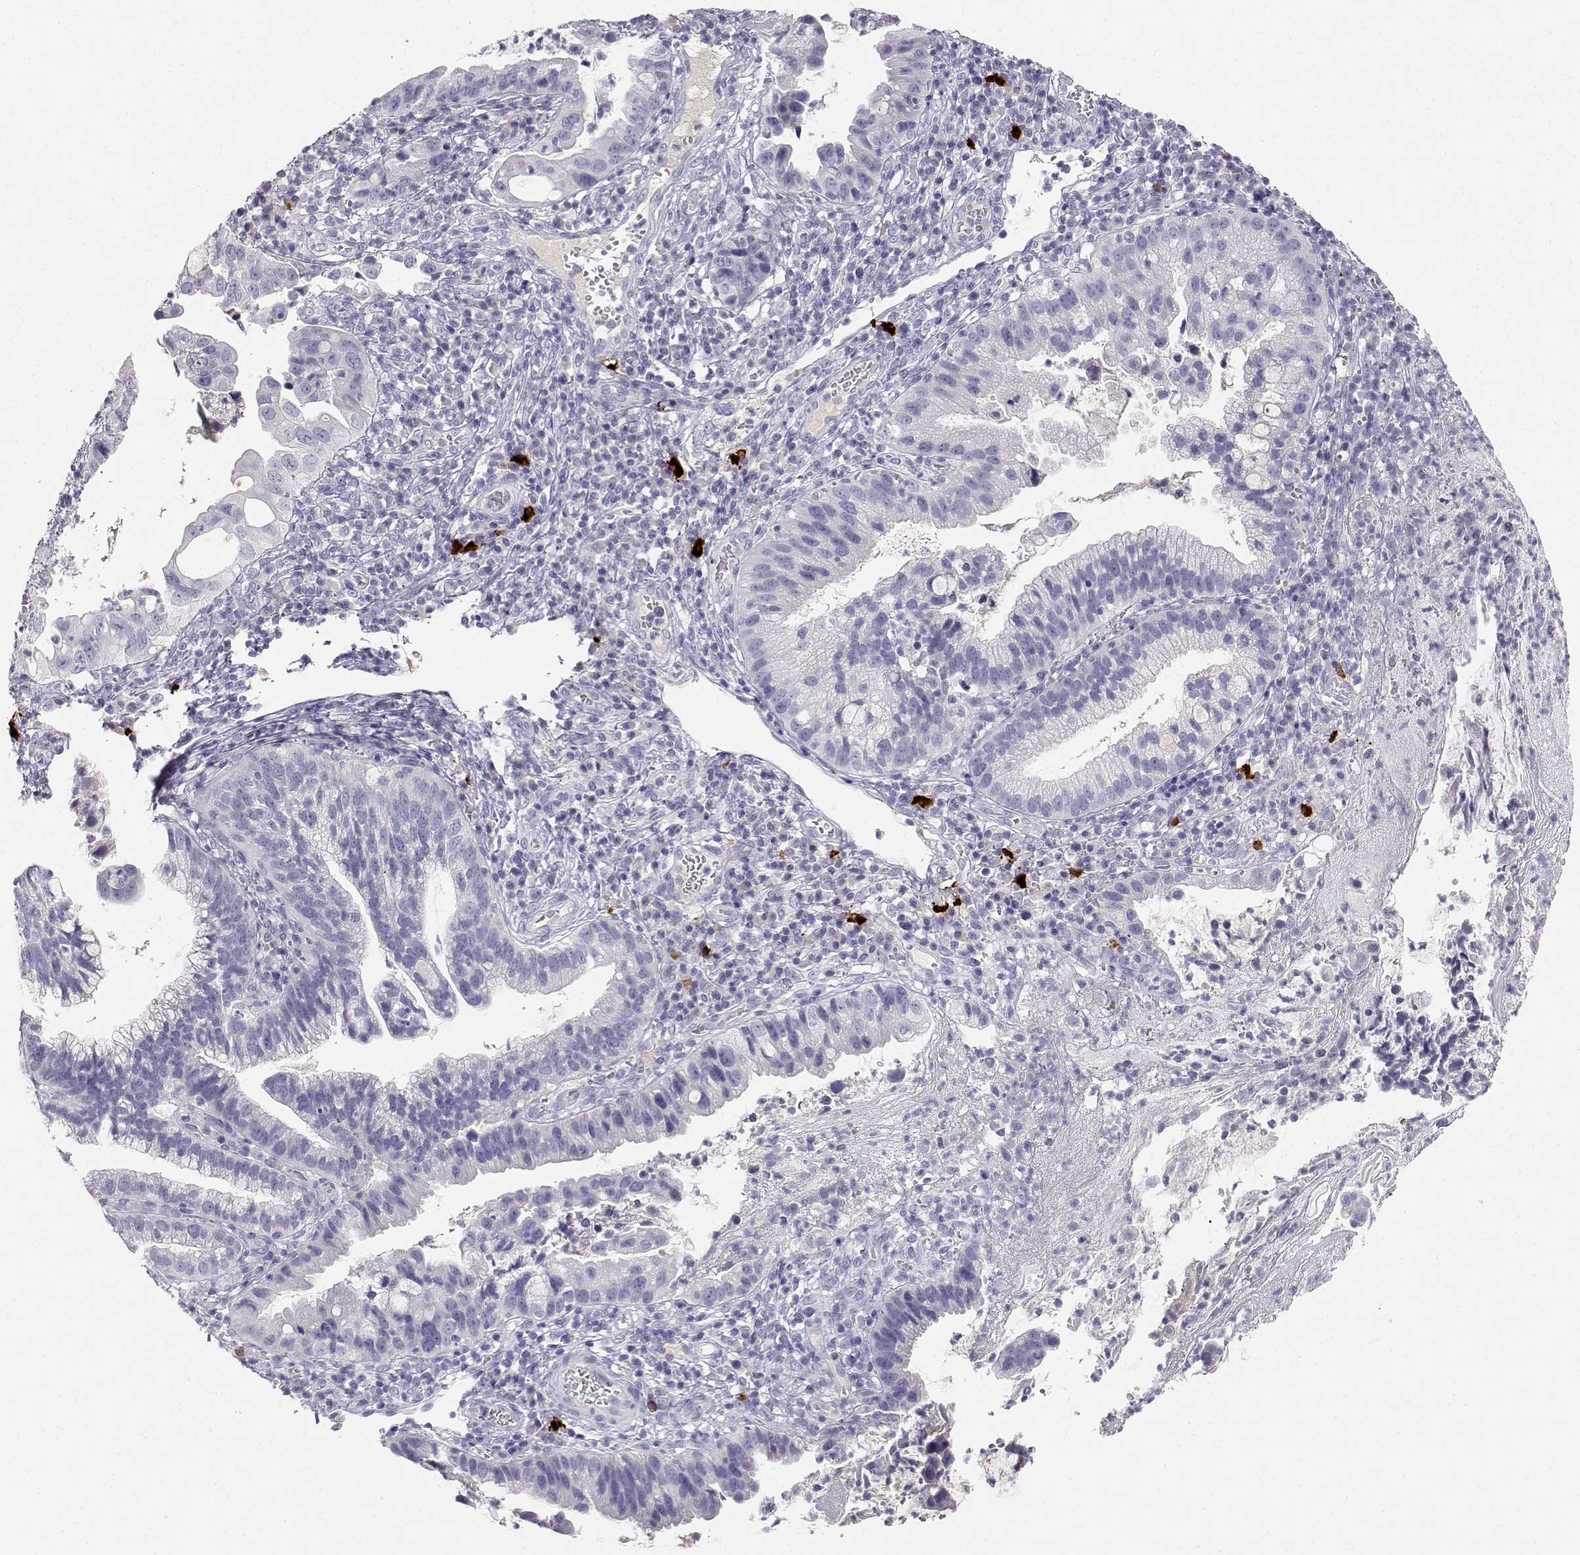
{"staining": {"intensity": "negative", "quantity": "none", "location": "none"}, "tissue": "cervical cancer", "cell_type": "Tumor cells", "image_type": "cancer", "snomed": [{"axis": "morphology", "description": "Adenocarcinoma, NOS"}, {"axis": "topography", "description": "Cervix"}], "caption": "The photomicrograph displays no staining of tumor cells in cervical cancer.", "gene": "GPR174", "patient": {"sex": "female", "age": 34}}